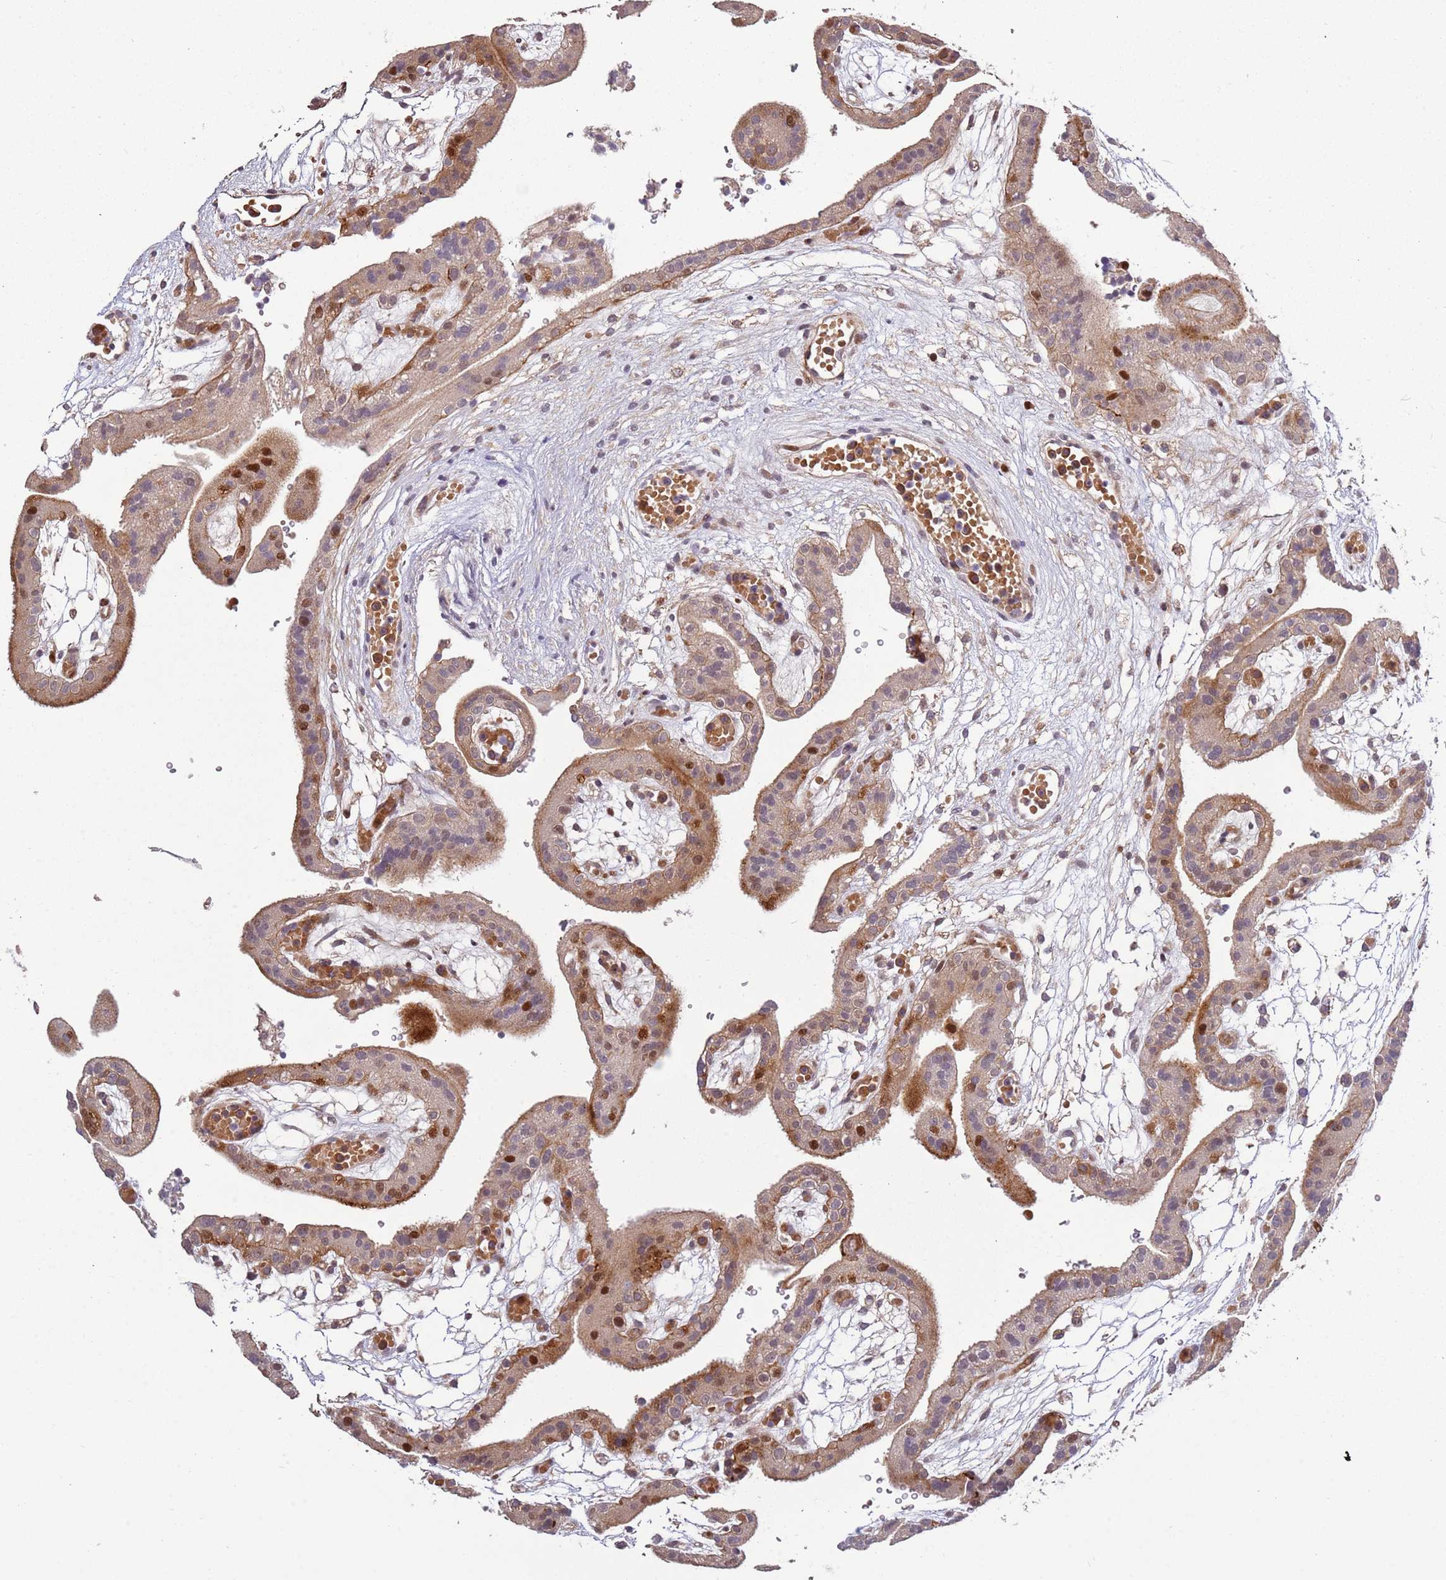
{"staining": {"intensity": "strong", "quantity": "25%-75%", "location": "cytoplasmic/membranous,nuclear"}, "tissue": "placenta", "cell_type": "Trophoblastic cells", "image_type": "normal", "snomed": [{"axis": "morphology", "description": "Normal tissue, NOS"}, {"axis": "topography", "description": "Placenta"}], "caption": "Placenta stained for a protein (brown) reveals strong cytoplasmic/membranous,nuclear positive expression in about 25%-75% of trophoblastic cells.", "gene": "RHBDL1", "patient": {"sex": "female", "age": 18}}